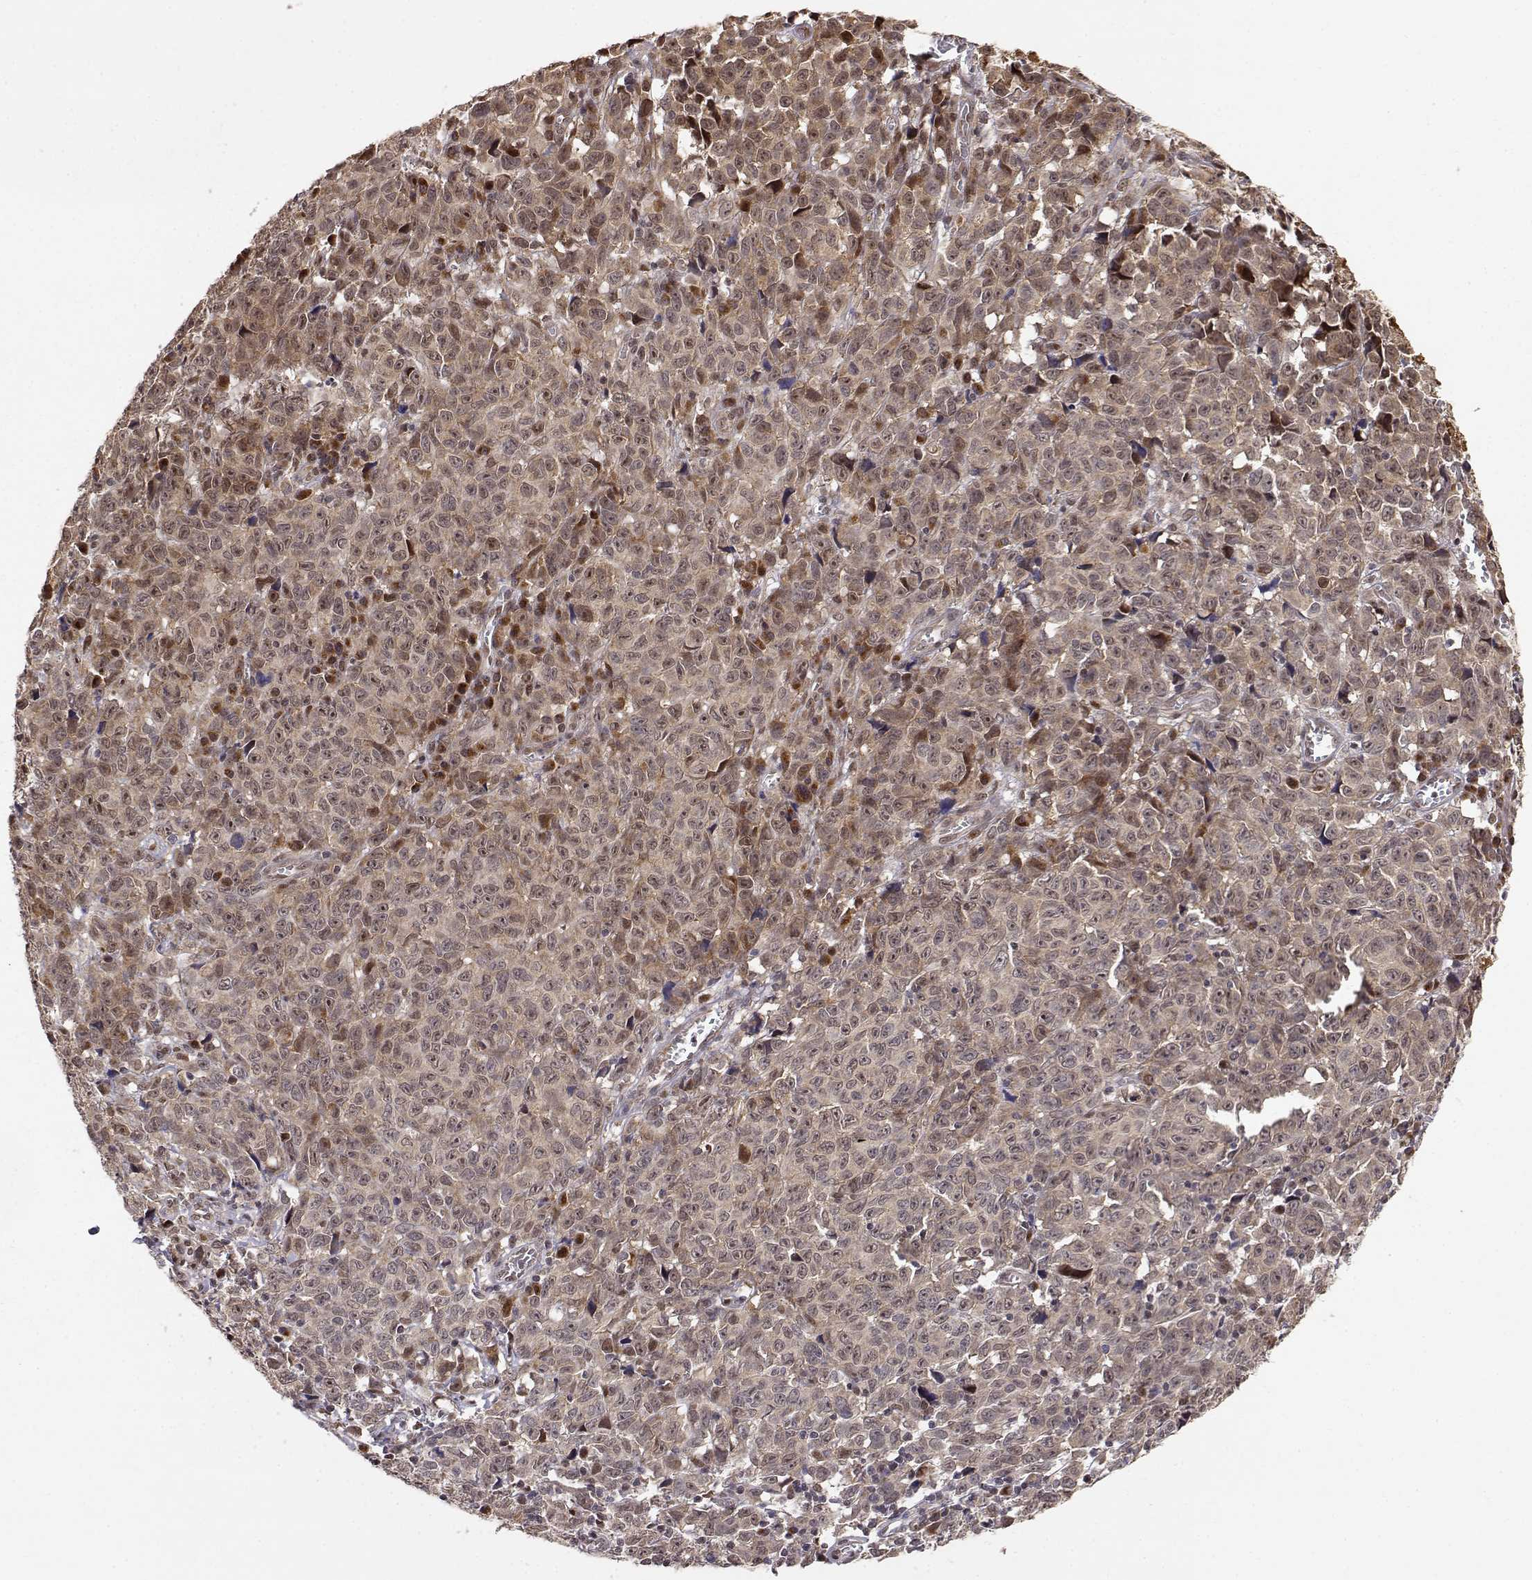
{"staining": {"intensity": "moderate", "quantity": "25%-75%", "location": "cytoplasmic/membranous"}, "tissue": "melanoma", "cell_type": "Tumor cells", "image_type": "cancer", "snomed": [{"axis": "morphology", "description": "Malignant melanoma, NOS"}, {"axis": "topography", "description": "Vulva, labia, clitoris and Bartholin´s gland, NO"}], "caption": "A brown stain labels moderate cytoplasmic/membranous positivity of a protein in melanoma tumor cells. (IHC, brightfield microscopy, high magnification).", "gene": "BRCA1", "patient": {"sex": "female", "age": 75}}